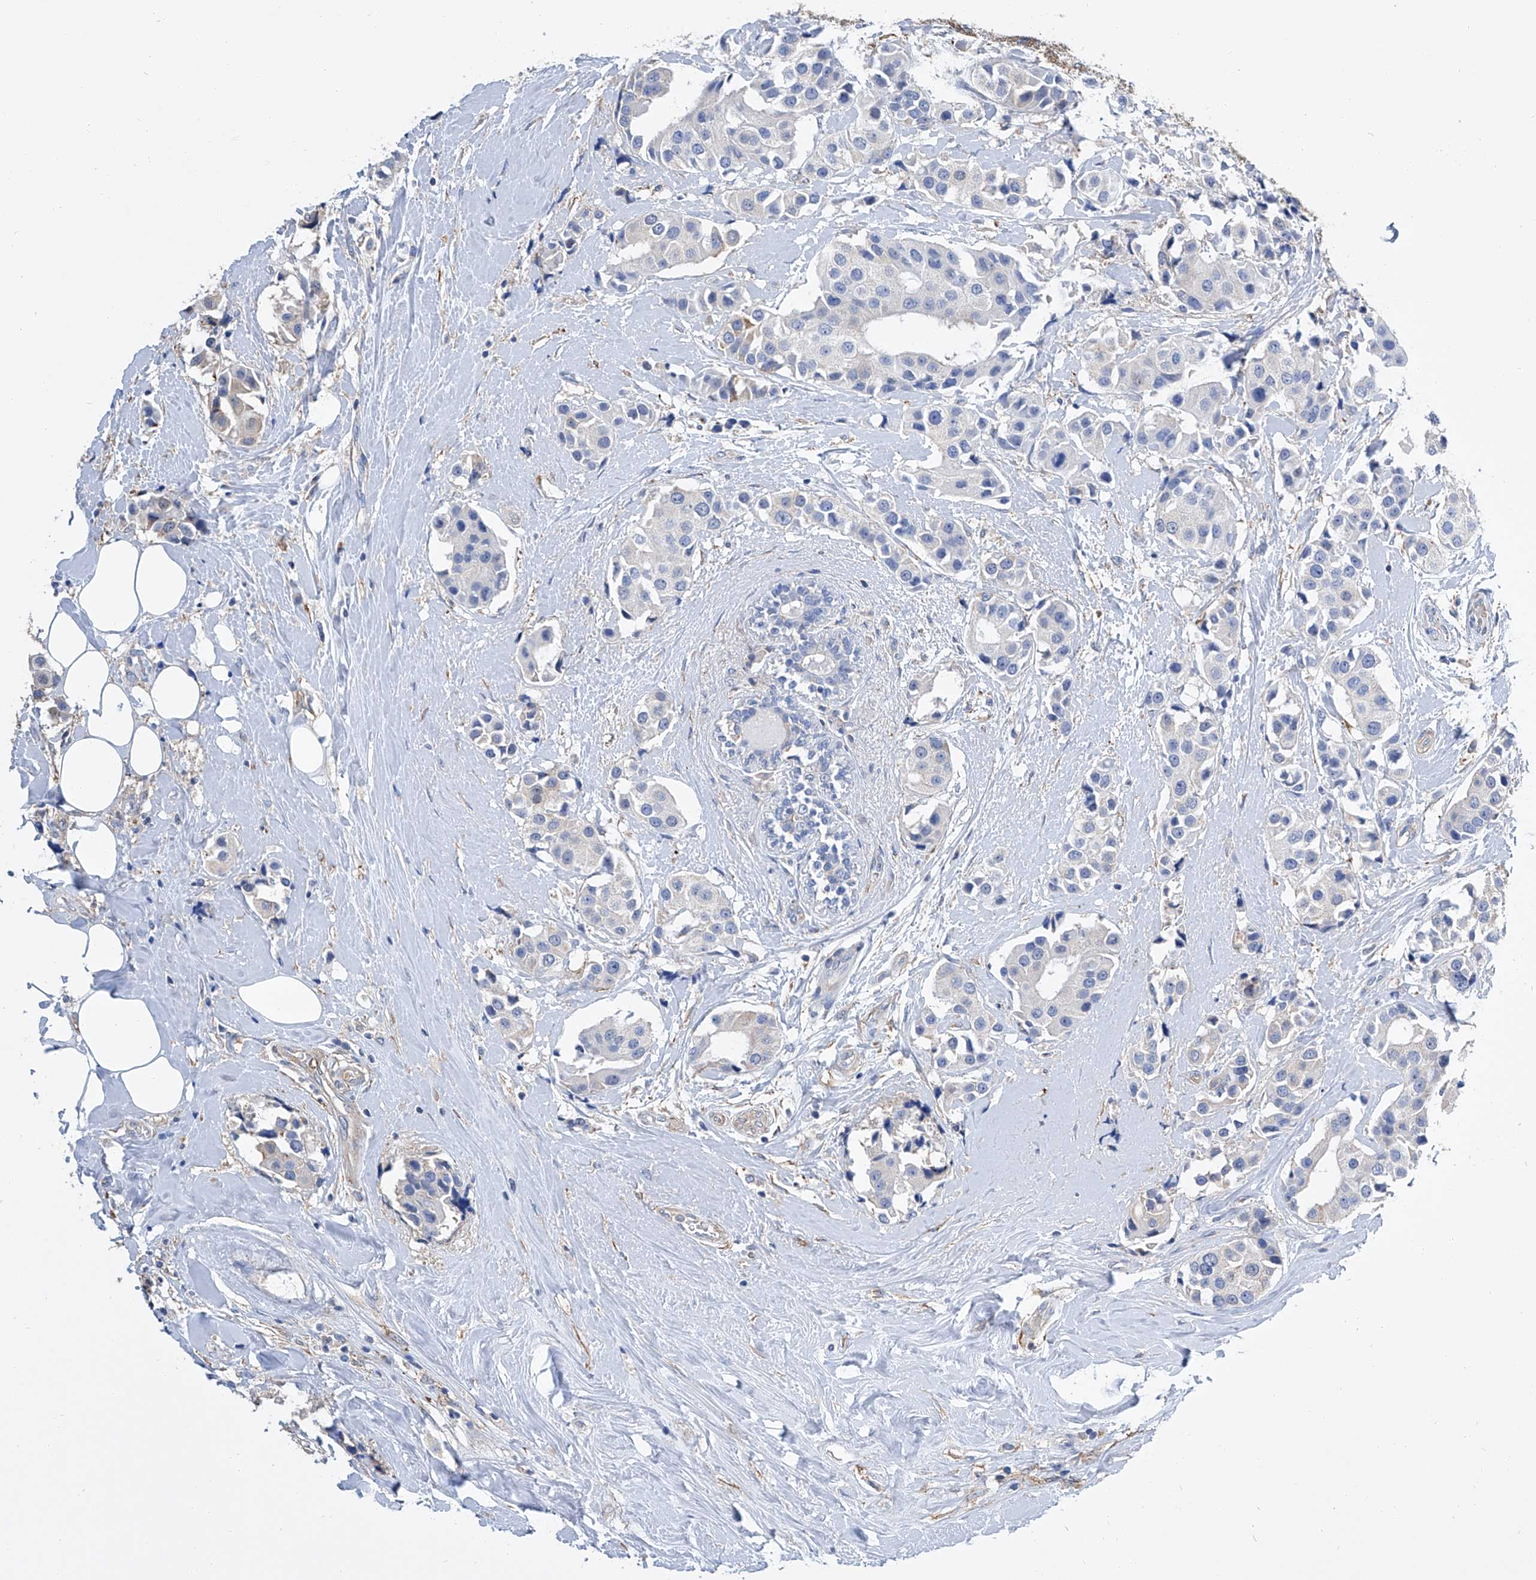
{"staining": {"intensity": "weak", "quantity": "<25%", "location": "cytoplasmic/membranous"}, "tissue": "breast cancer", "cell_type": "Tumor cells", "image_type": "cancer", "snomed": [{"axis": "morphology", "description": "Normal tissue, NOS"}, {"axis": "morphology", "description": "Duct carcinoma"}, {"axis": "topography", "description": "Breast"}], "caption": "Human breast cancer (infiltrating ductal carcinoma) stained for a protein using immunohistochemistry (IHC) displays no staining in tumor cells.", "gene": "GPT", "patient": {"sex": "female", "age": 39}}